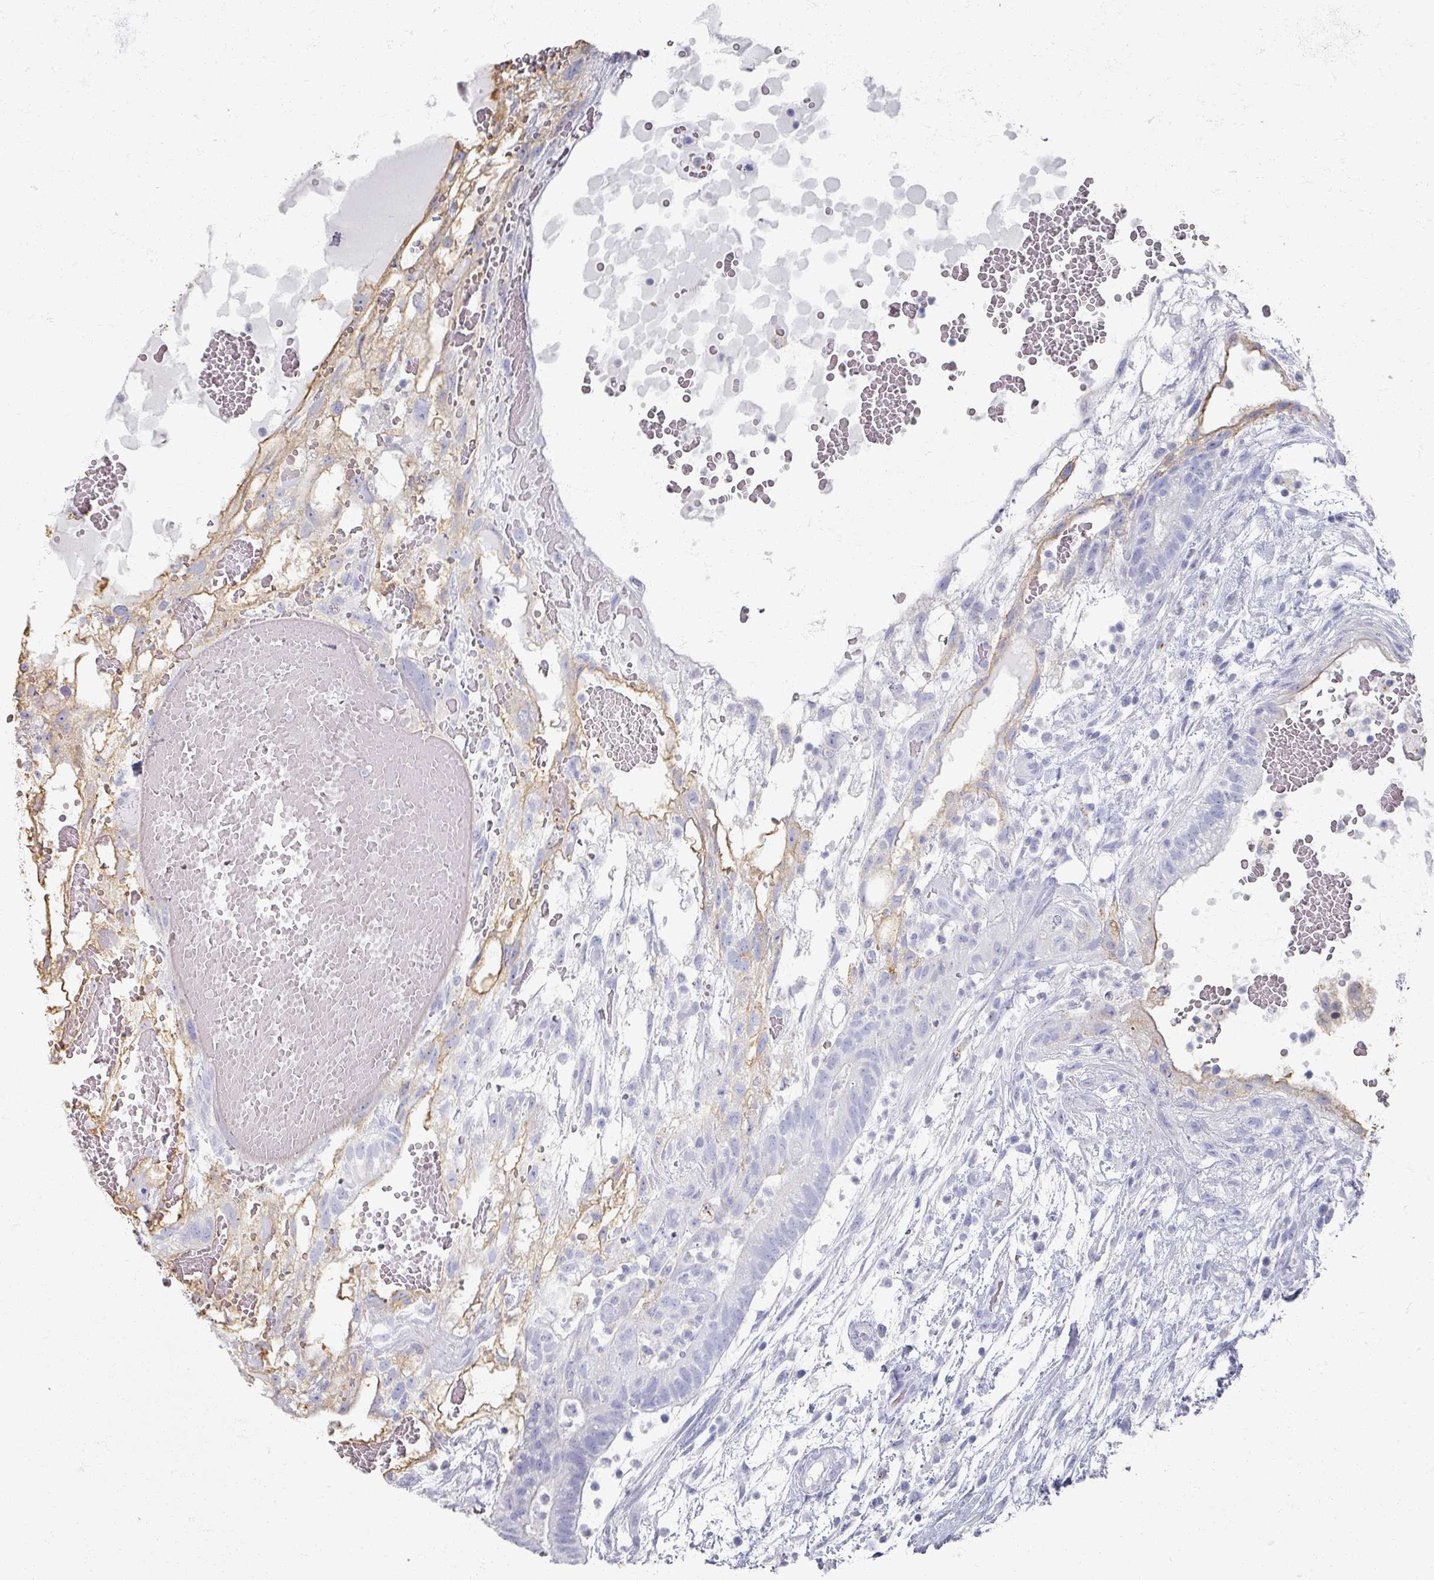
{"staining": {"intensity": "negative", "quantity": "none", "location": "none"}, "tissue": "testis cancer", "cell_type": "Tumor cells", "image_type": "cancer", "snomed": [{"axis": "morphology", "description": "Normal tissue, NOS"}, {"axis": "morphology", "description": "Carcinoma, Embryonal, NOS"}, {"axis": "topography", "description": "Testis"}], "caption": "Tumor cells show no significant expression in embryonal carcinoma (testis).", "gene": "OMG", "patient": {"sex": "male", "age": 32}}